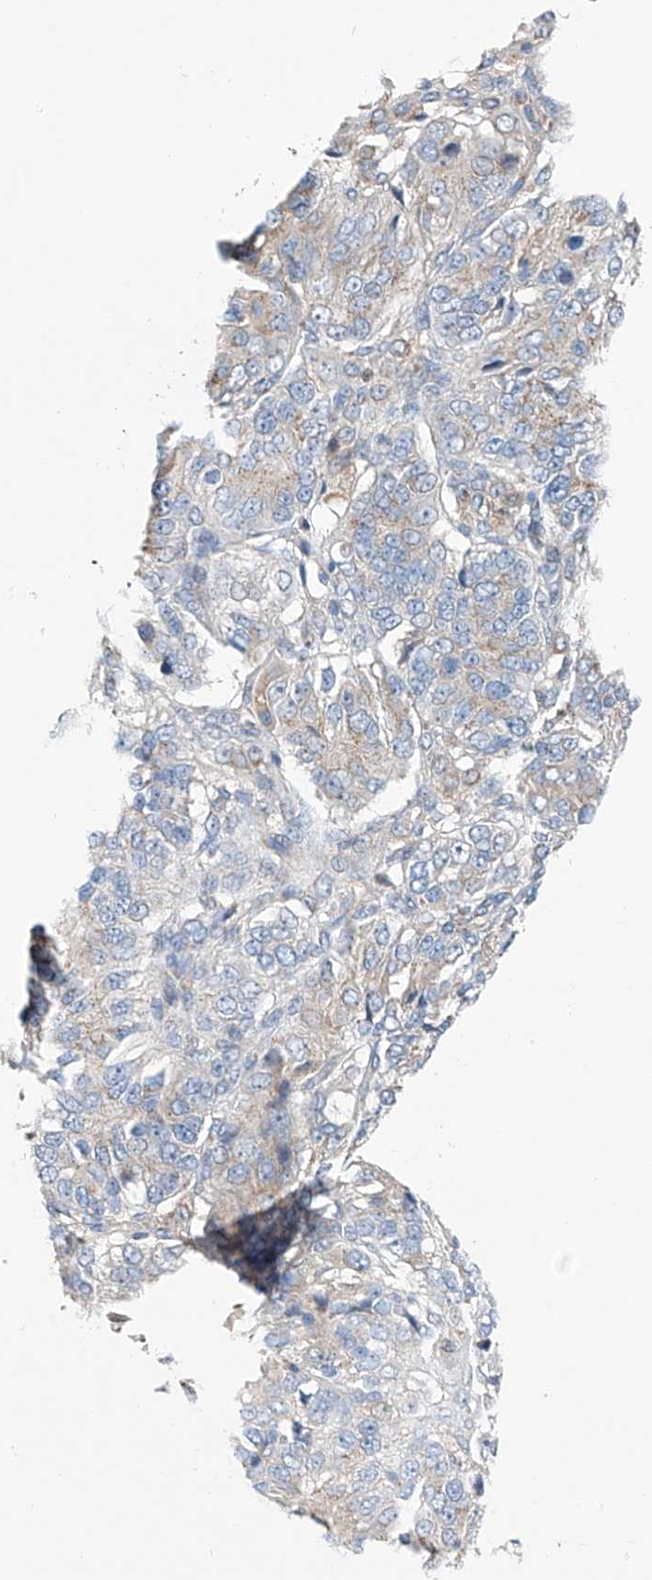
{"staining": {"intensity": "weak", "quantity": "<25%", "location": "cytoplasmic/membranous"}, "tissue": "ovarian cancer", "cell_type": "Tumor cells", "image_type": "cancer", "snomed": [{"axis": "morphology", "description": "Carcinoma, endometroid"}, {"axis": "topography", "description": "Ovary"}], "caption": "This is an IHC micrograph of human ovarian cancer (endometroid carcinoma). There is no expression in tumor cells.", "gene": "SLC22A7", "patient": {"sex": "female", "age": 51}}